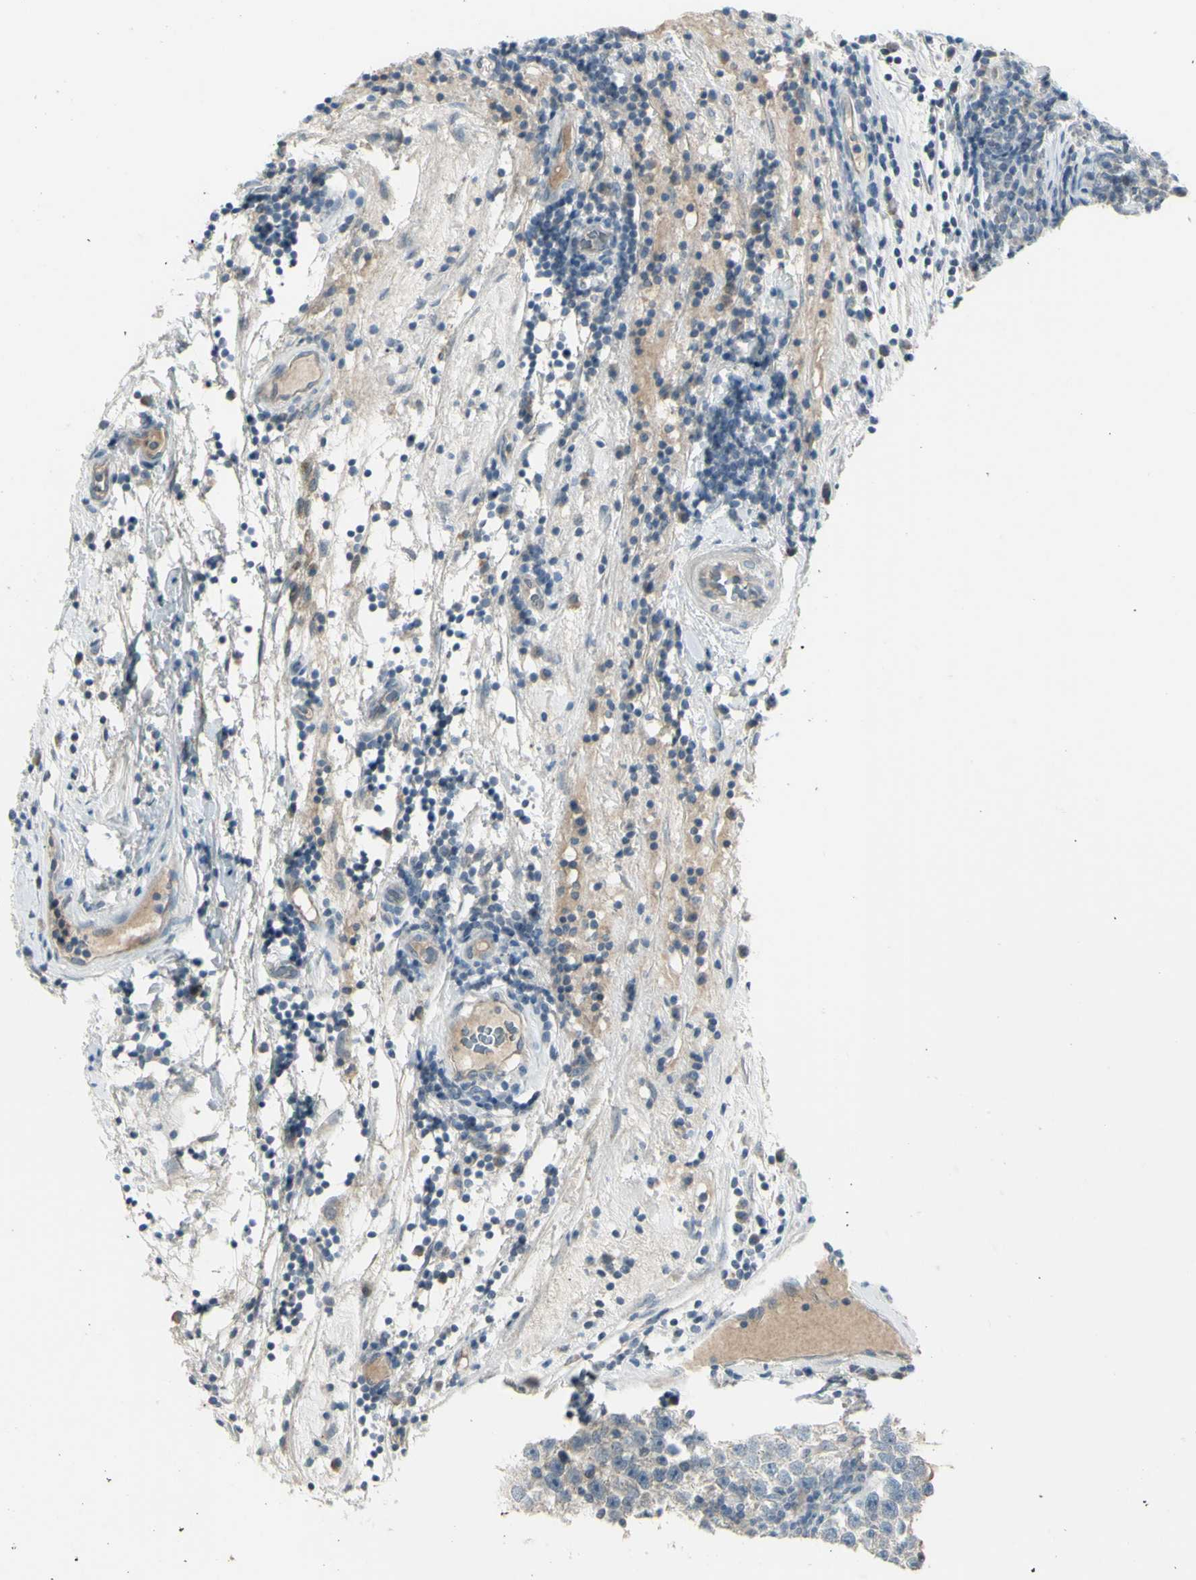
{"staining": {"intensity": "negative", "quantity": "none", "location": "none"}, "tissue": "testis cancer", "cell_type": "Tumor cells", "image_type": "cancer", "snomed": [{"axis": "morphology", "description": "Seminoma, NOS"}, {"axis": "topography", "description": "Testis"}], "caption": "Tumor cells show no significant staining in testis cancer.", "gene": "SH3GL2", "patient": {"sex": "male", "age": 43}}